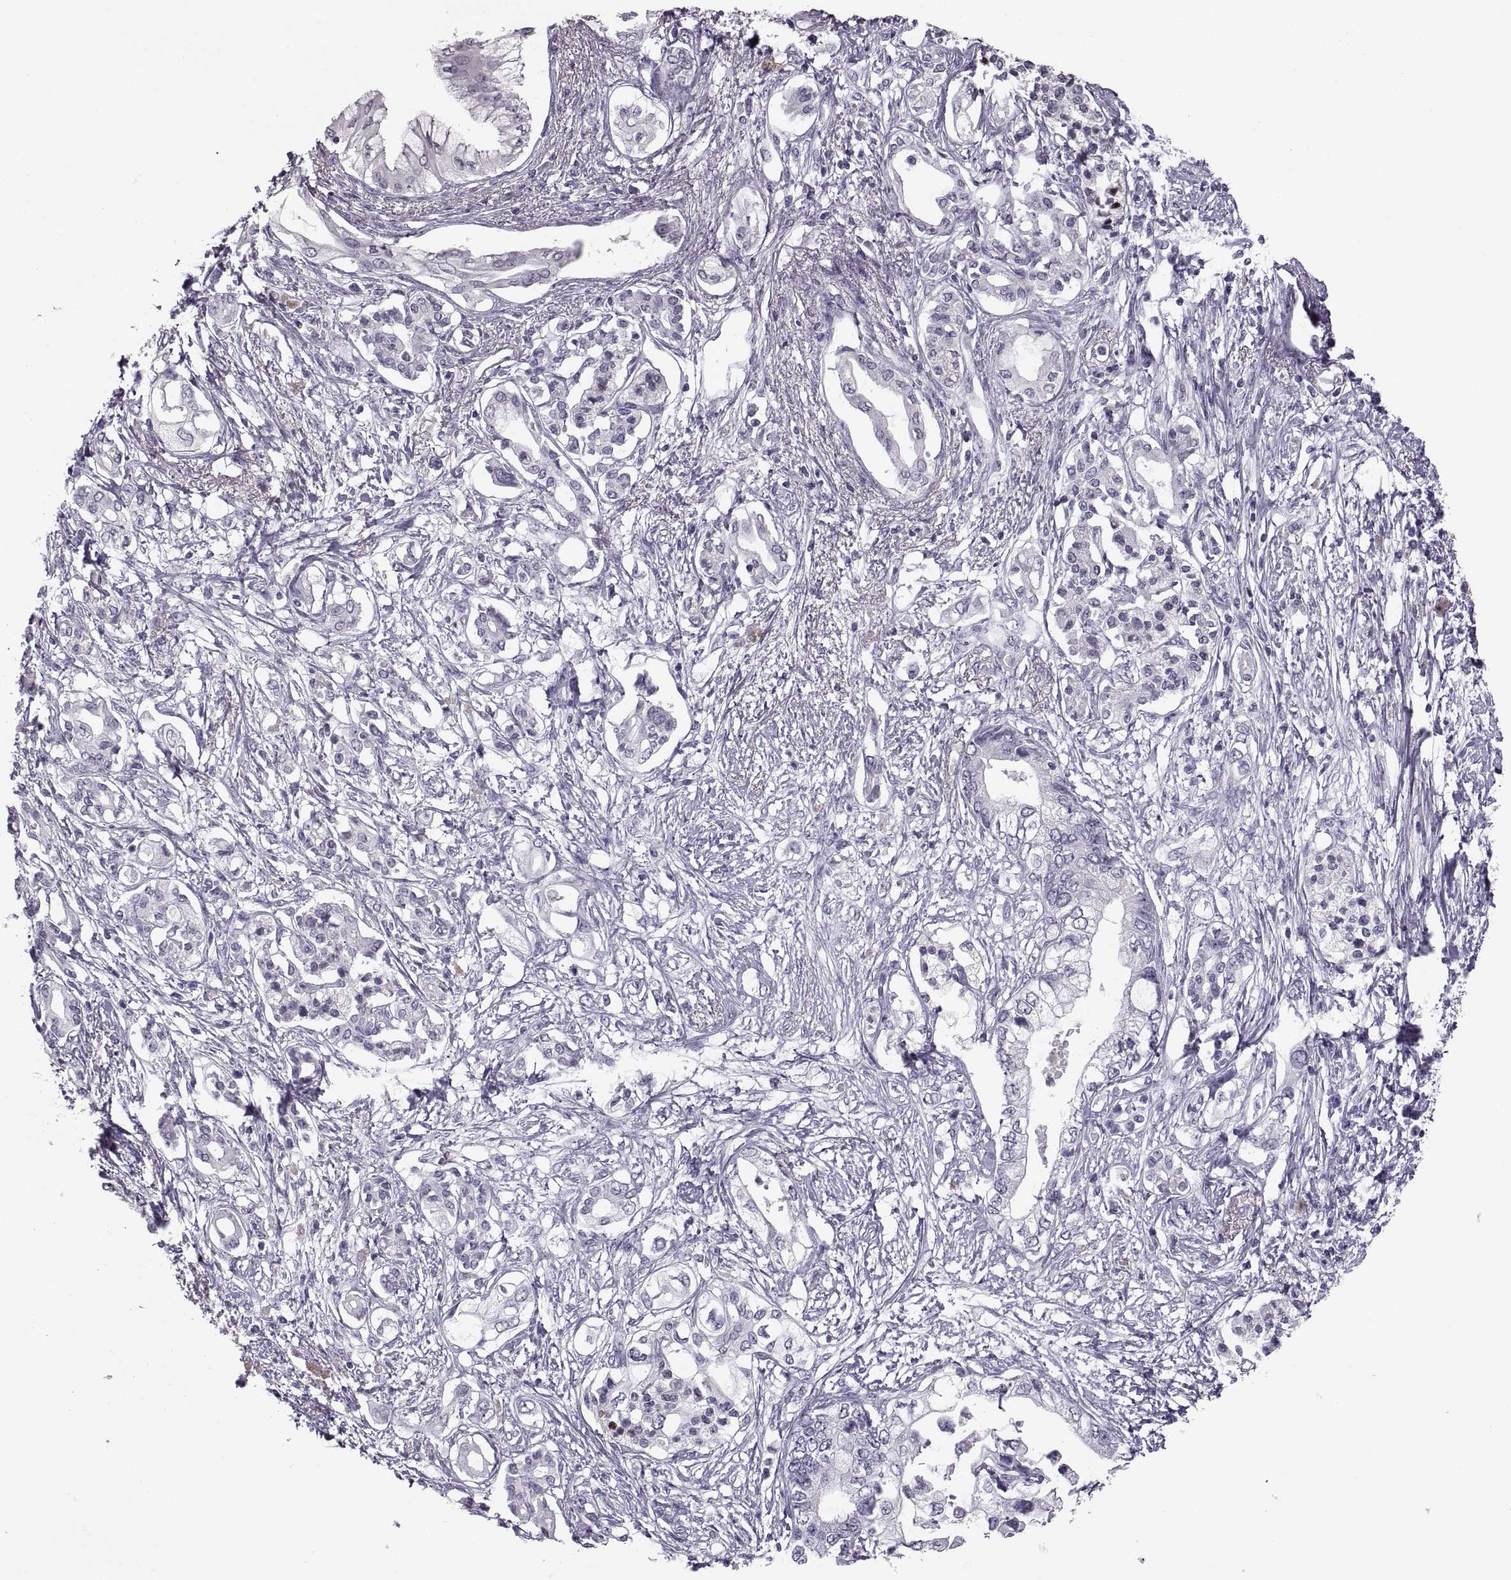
{"staining": {"intensity": "negative", "quantity": "none", "location": "none"}, "tissue": "pancreatic cancer", "cell_type": "Tumor cells", "image_type": "cancer", "snomed": [{"axis": "morphology", "description": "Adenocarcinoma, NOS"}, {"axis": "topography", "description": "Pancreas"}], "caption": "IHC photomicrograph of pancreatic cancer (adenocarcinoma) stained for a protein (brown), which shows no expression in tumor cells.", "gene": "PAGE5", "patient": {"sex": "female", "age": 63}}